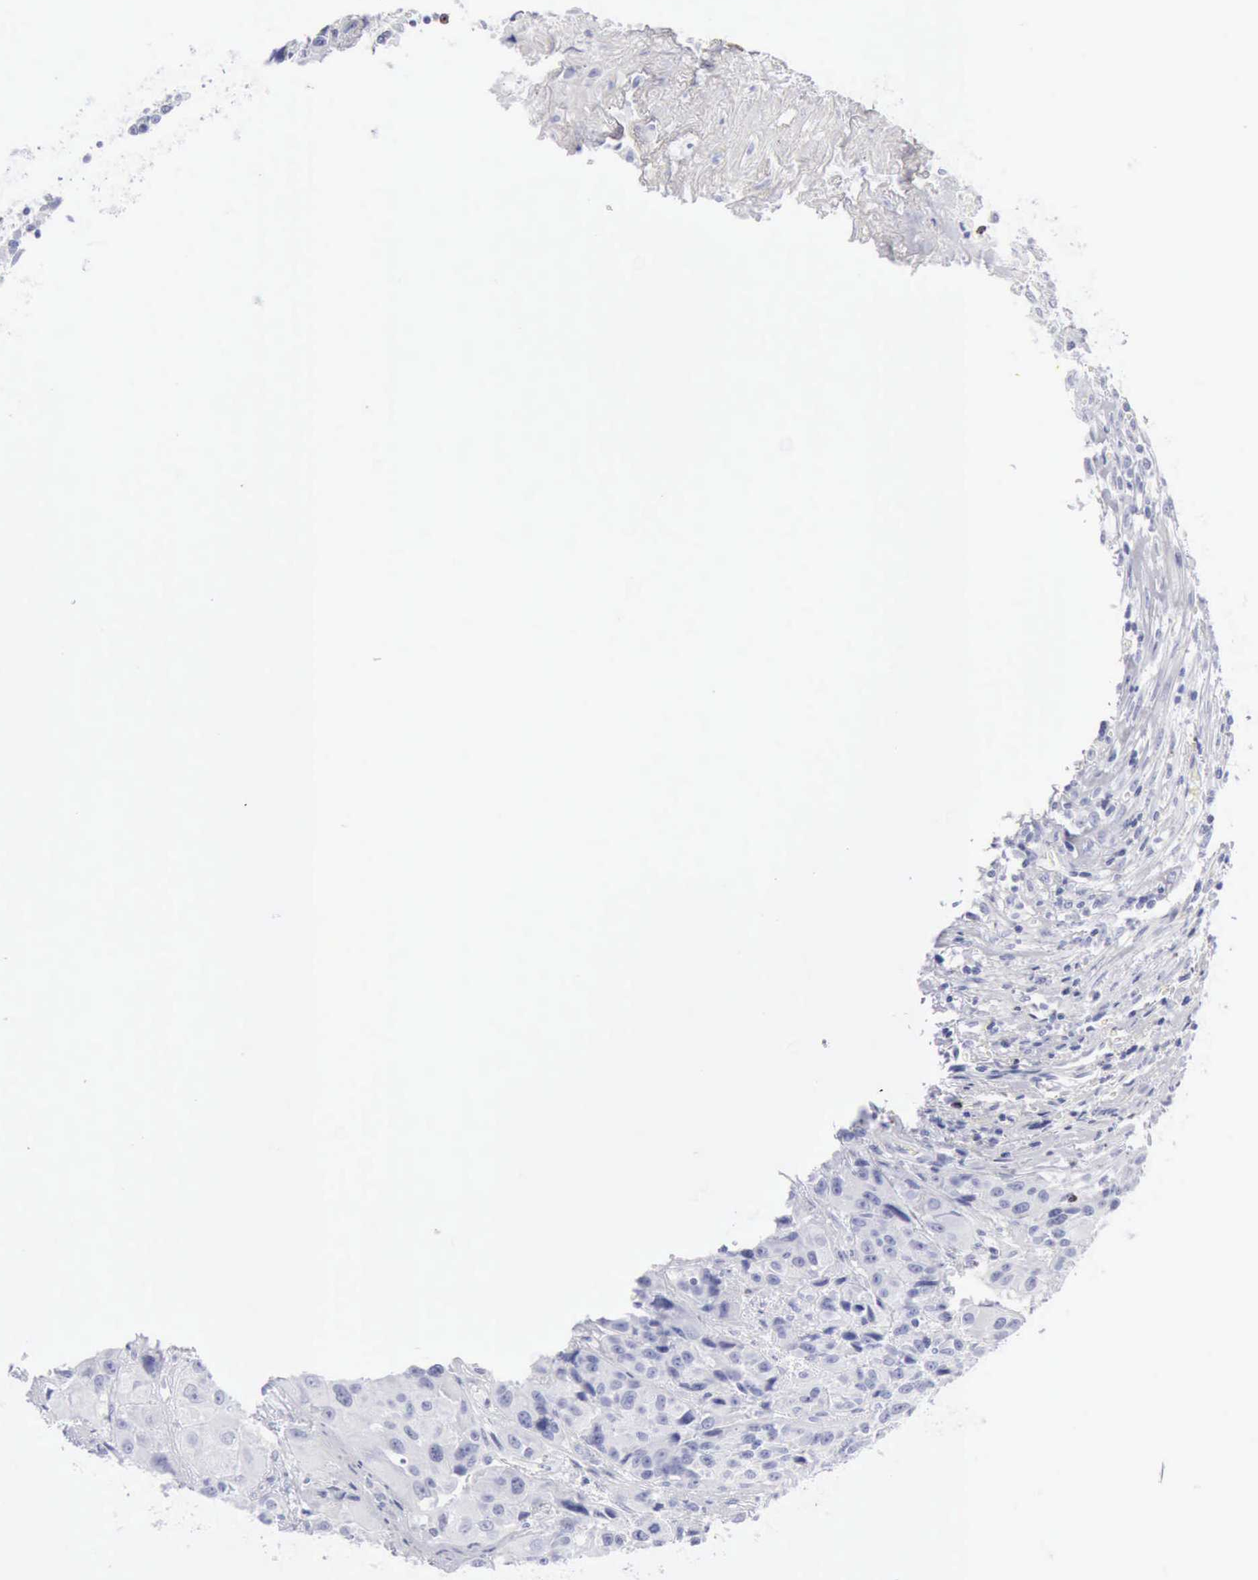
{"staining": {"intensity": "negative", "quantity": "none", "location": "none"}, "tissue": "urothelial cancer", "cell_type": "Tumor cells", "image_type": "cancer", "snomed": [{"axis": "morphology", "description": "Urothelial carcinoma, High grade"}, {"axis": "topography", "description": "Urinary bladder"}], "caption": "Immunohistochemical staining of high-grade urothelial carcinoma demonstrates no significant positivity in tumor cells. (IHC, brightfield microscopy, high magnification).", "gene": "GZMB", "patient": {"sex": "female", "age": 81}}